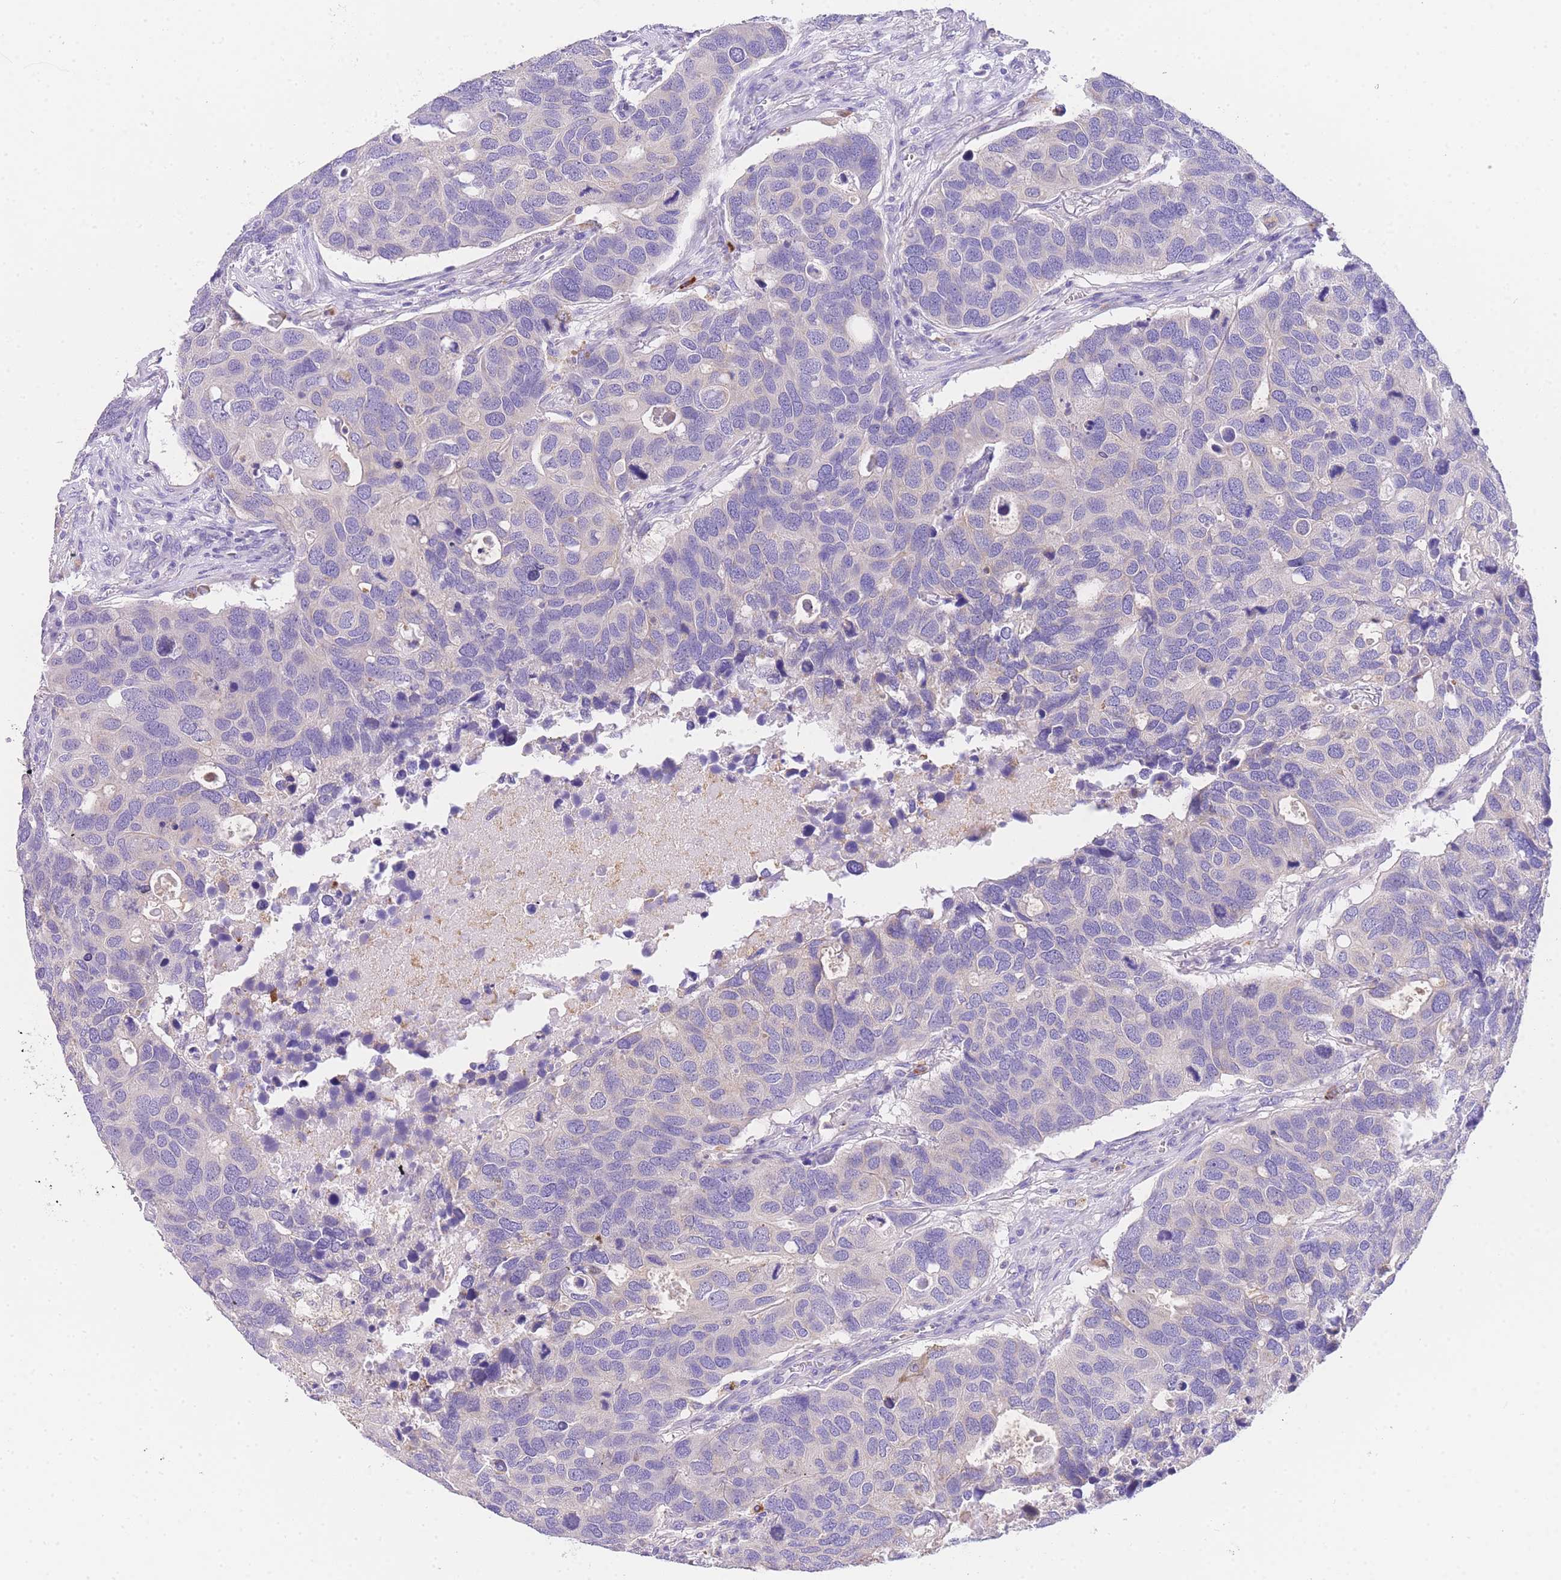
{"staining": {"intensity": "negative", "quantity": "none", "location": "none"}, "tissue": "breast cancer", "cell_type": "Tumor cells", "image_type": "cancer", "snomed": [{"axis": "morphology", "description": "Duct carcinoma"}, {"axis": "topography", "description": "Breast"}], "caption": "High magnification brightfield microscopy of invasive ductal carcinoma (breast) stained with DAB (brown) and counterstained with hematoxylin (blue): tumor cells show no significant positivity. The staining was performed using DAB to visualize the protein expression in brown, while the nuclei were stained in blue with hematoxylin (Magnification: 20x).", "gene": "EPN2", "patient": {"sex": "female", "age": 83}}